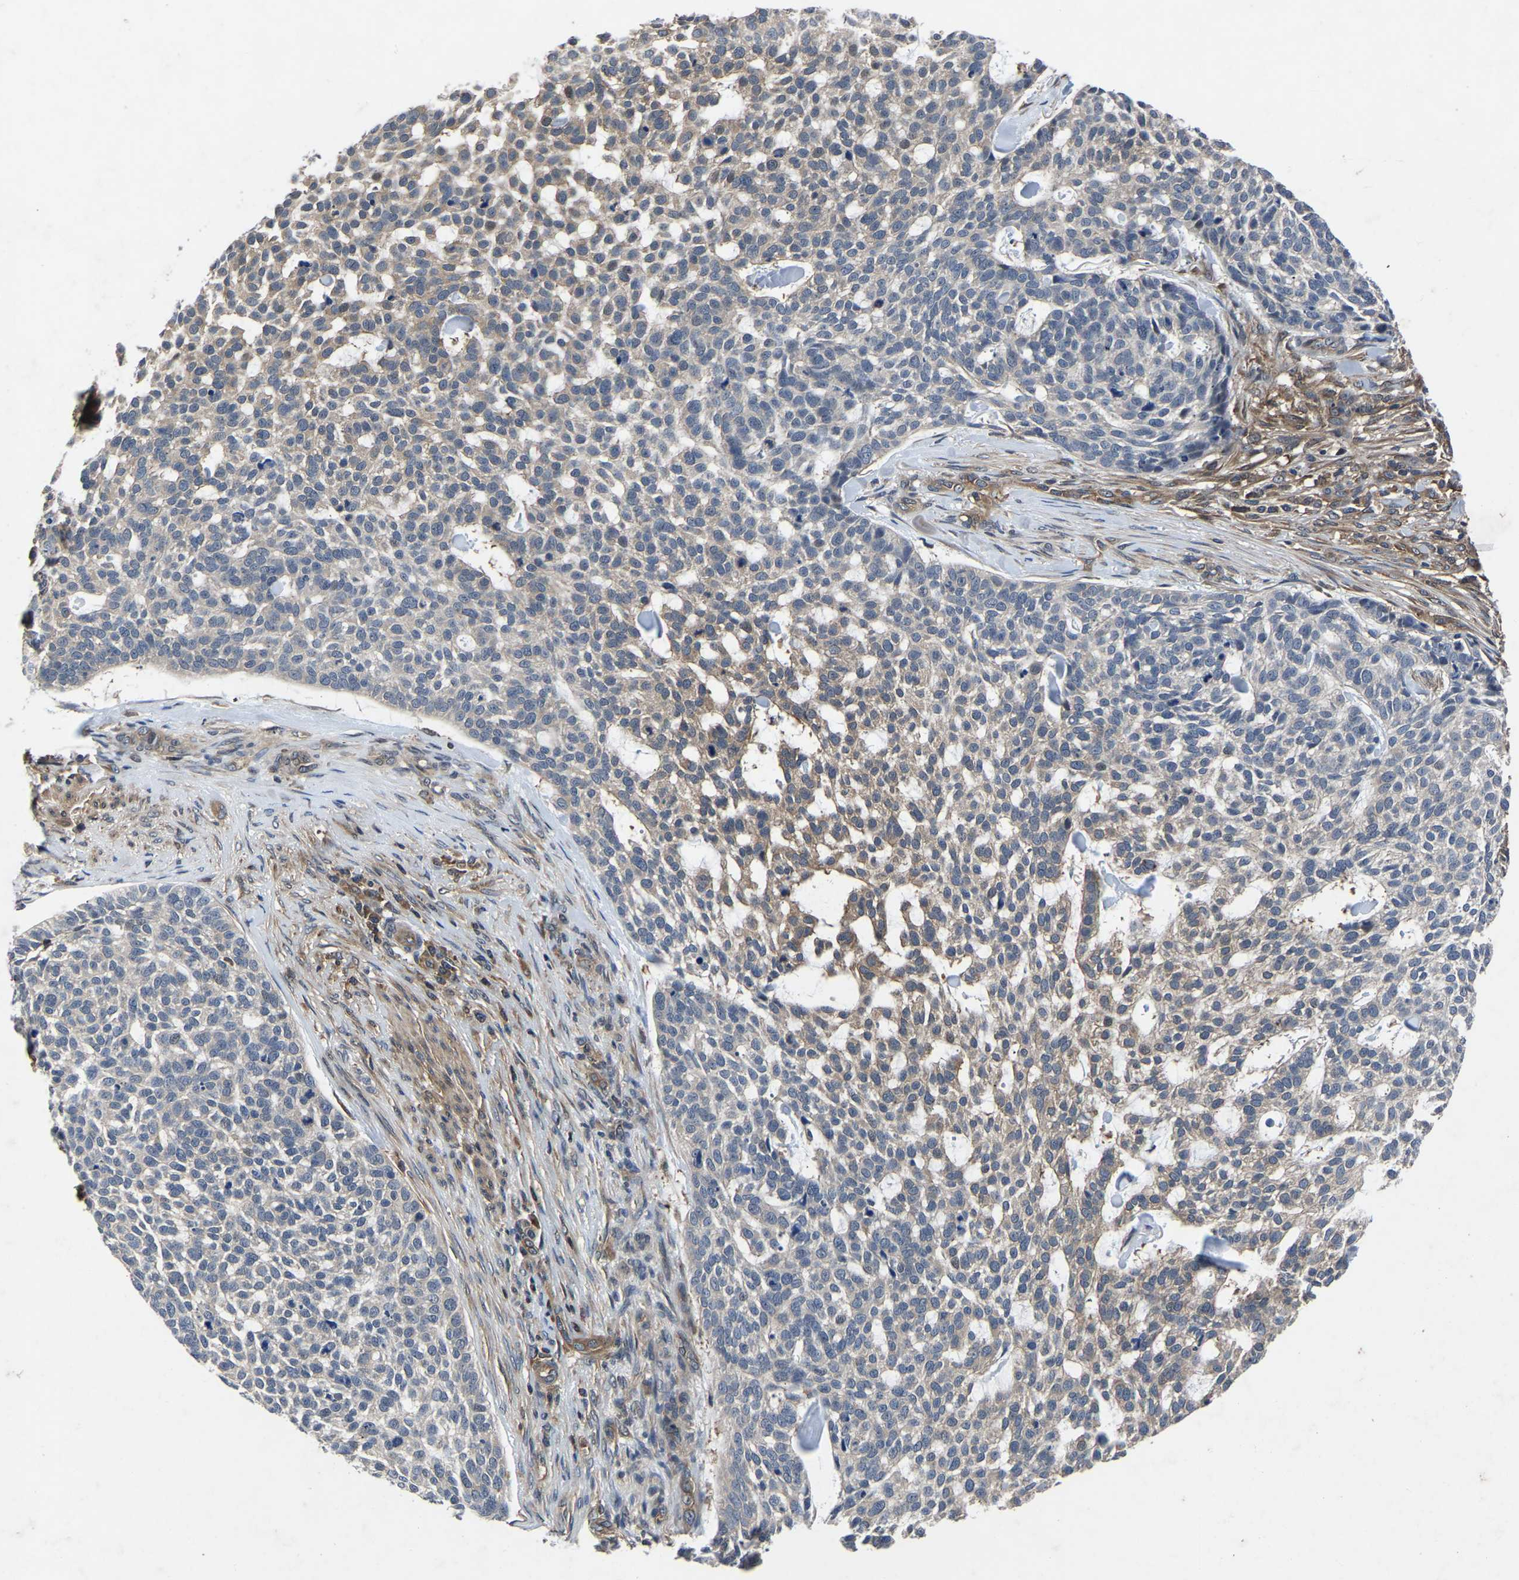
{"staining": {"intensity": "weak", "quantity": "25%-75%", "location": "cytoplasmic/membranous"}, "tissue": "skin cancer", "cell_type": "Tumor cells", "image_type": "cancer", "snomed": [{"axis": "morphology", "description": "Basal cell carcinoma"}, {"axis": "topography", "description": "Skin"}], "caption": "Protein staining of skin cancer (basal cell carcinoma) tissue demonstrates weak cytoplasmic/membranous staining in approximately 25%-75% of tumor cells.", "gene": "FGD5", "patient": {"sex": "female", "age": 64}}